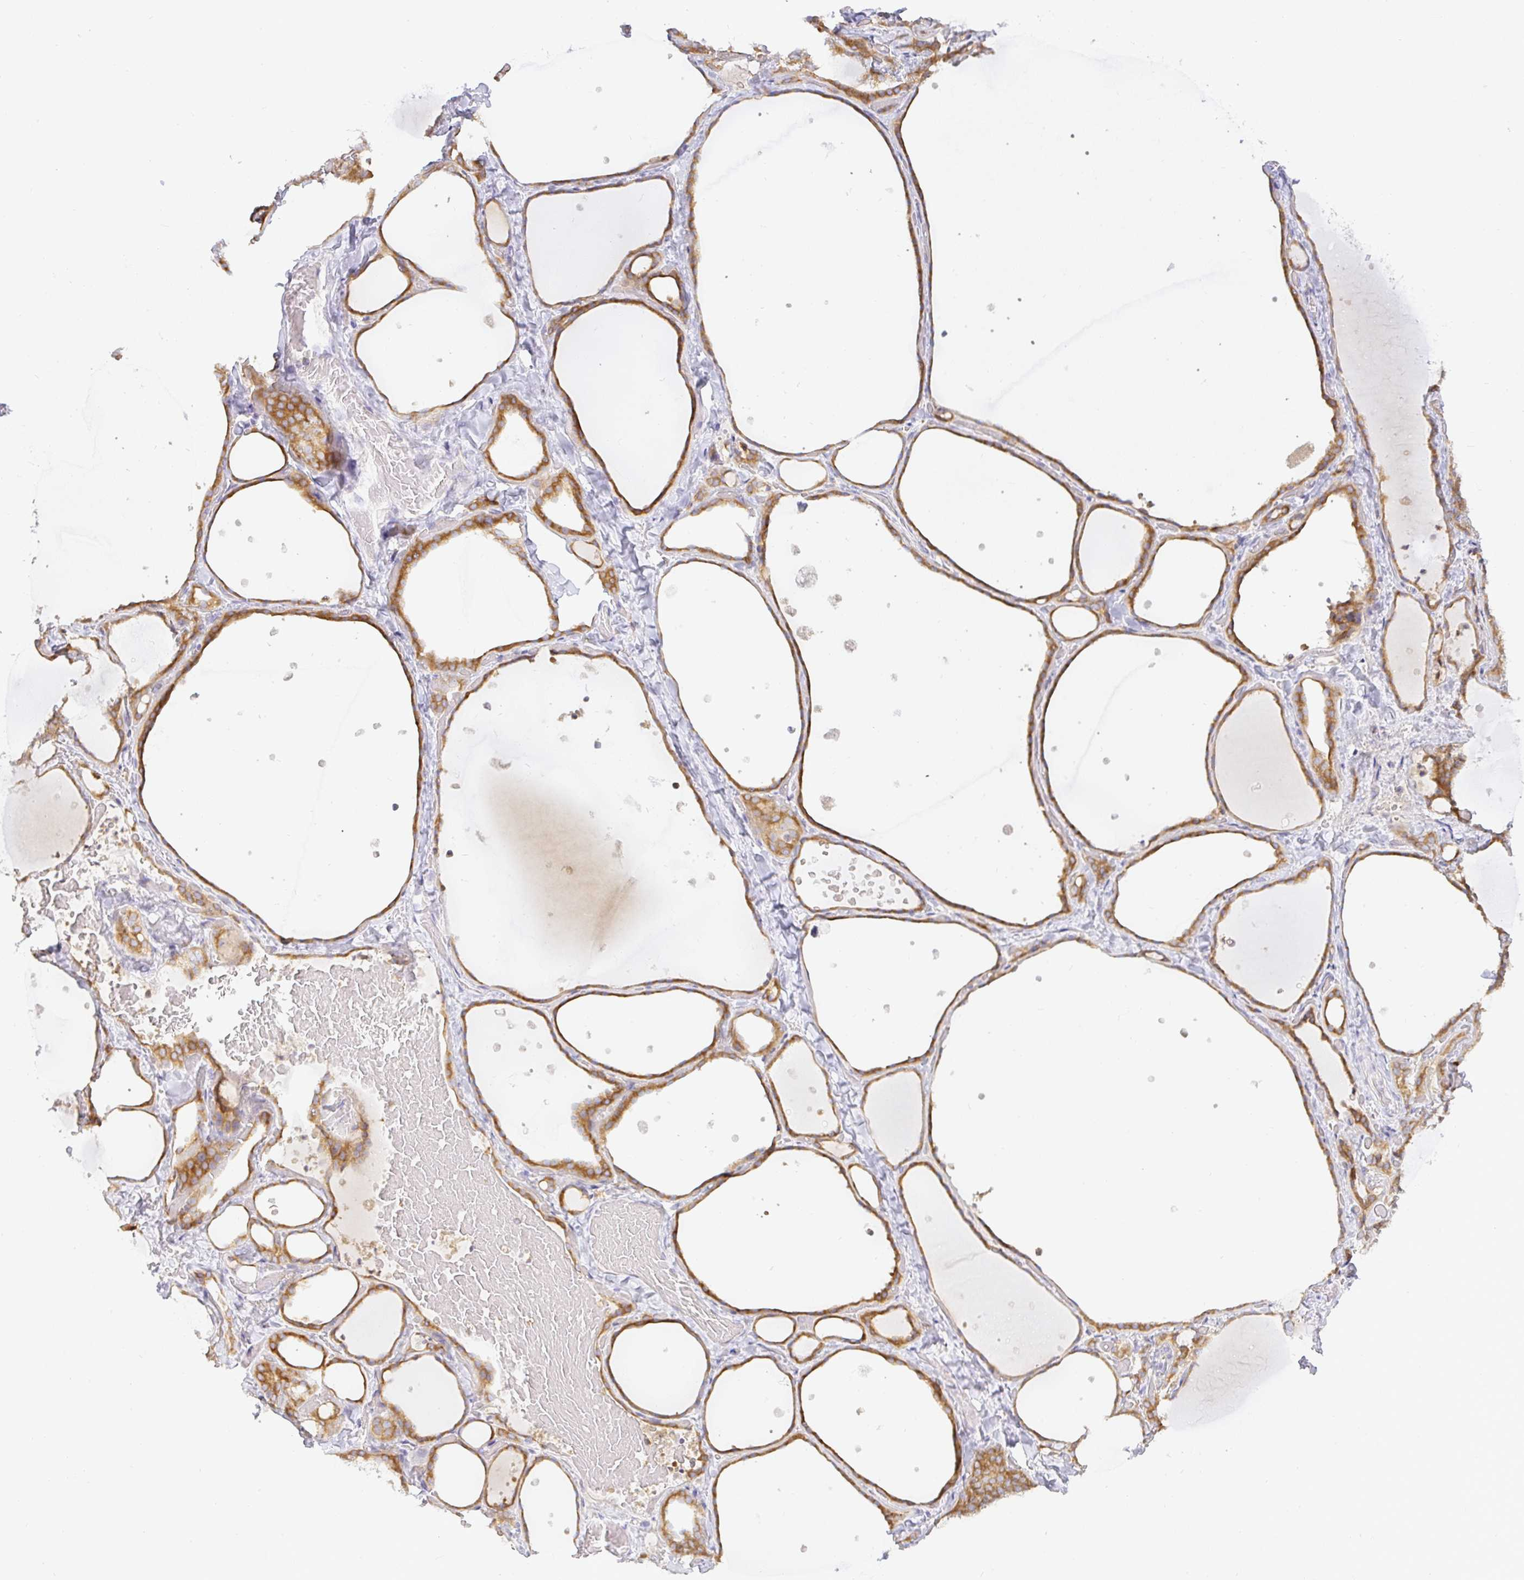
{"staining": {"intensity": "strong", "quantity": ">75%", "location": "cytoplasmic/membranous"}, "tissue": "thyroid gland", "cell_type": "Glandular cells", "image_type": "normal", "snomed": [{"axis": "morphology", "description": "Normal tissue, NOS"}, {"axis": "topography", "description": "Thyroid gland"}], "caption": "IHC micrograph of benign thyroid gland: thyroid gland stained using IHC shows high levels of strong protein expression localized specifically in the cytoplasmic/membranous of glandular cells, appearing as a cytoplasmic/membranous brown color.", "gene": "DERL2", "patient": {"sex": "female", "age": 36}}